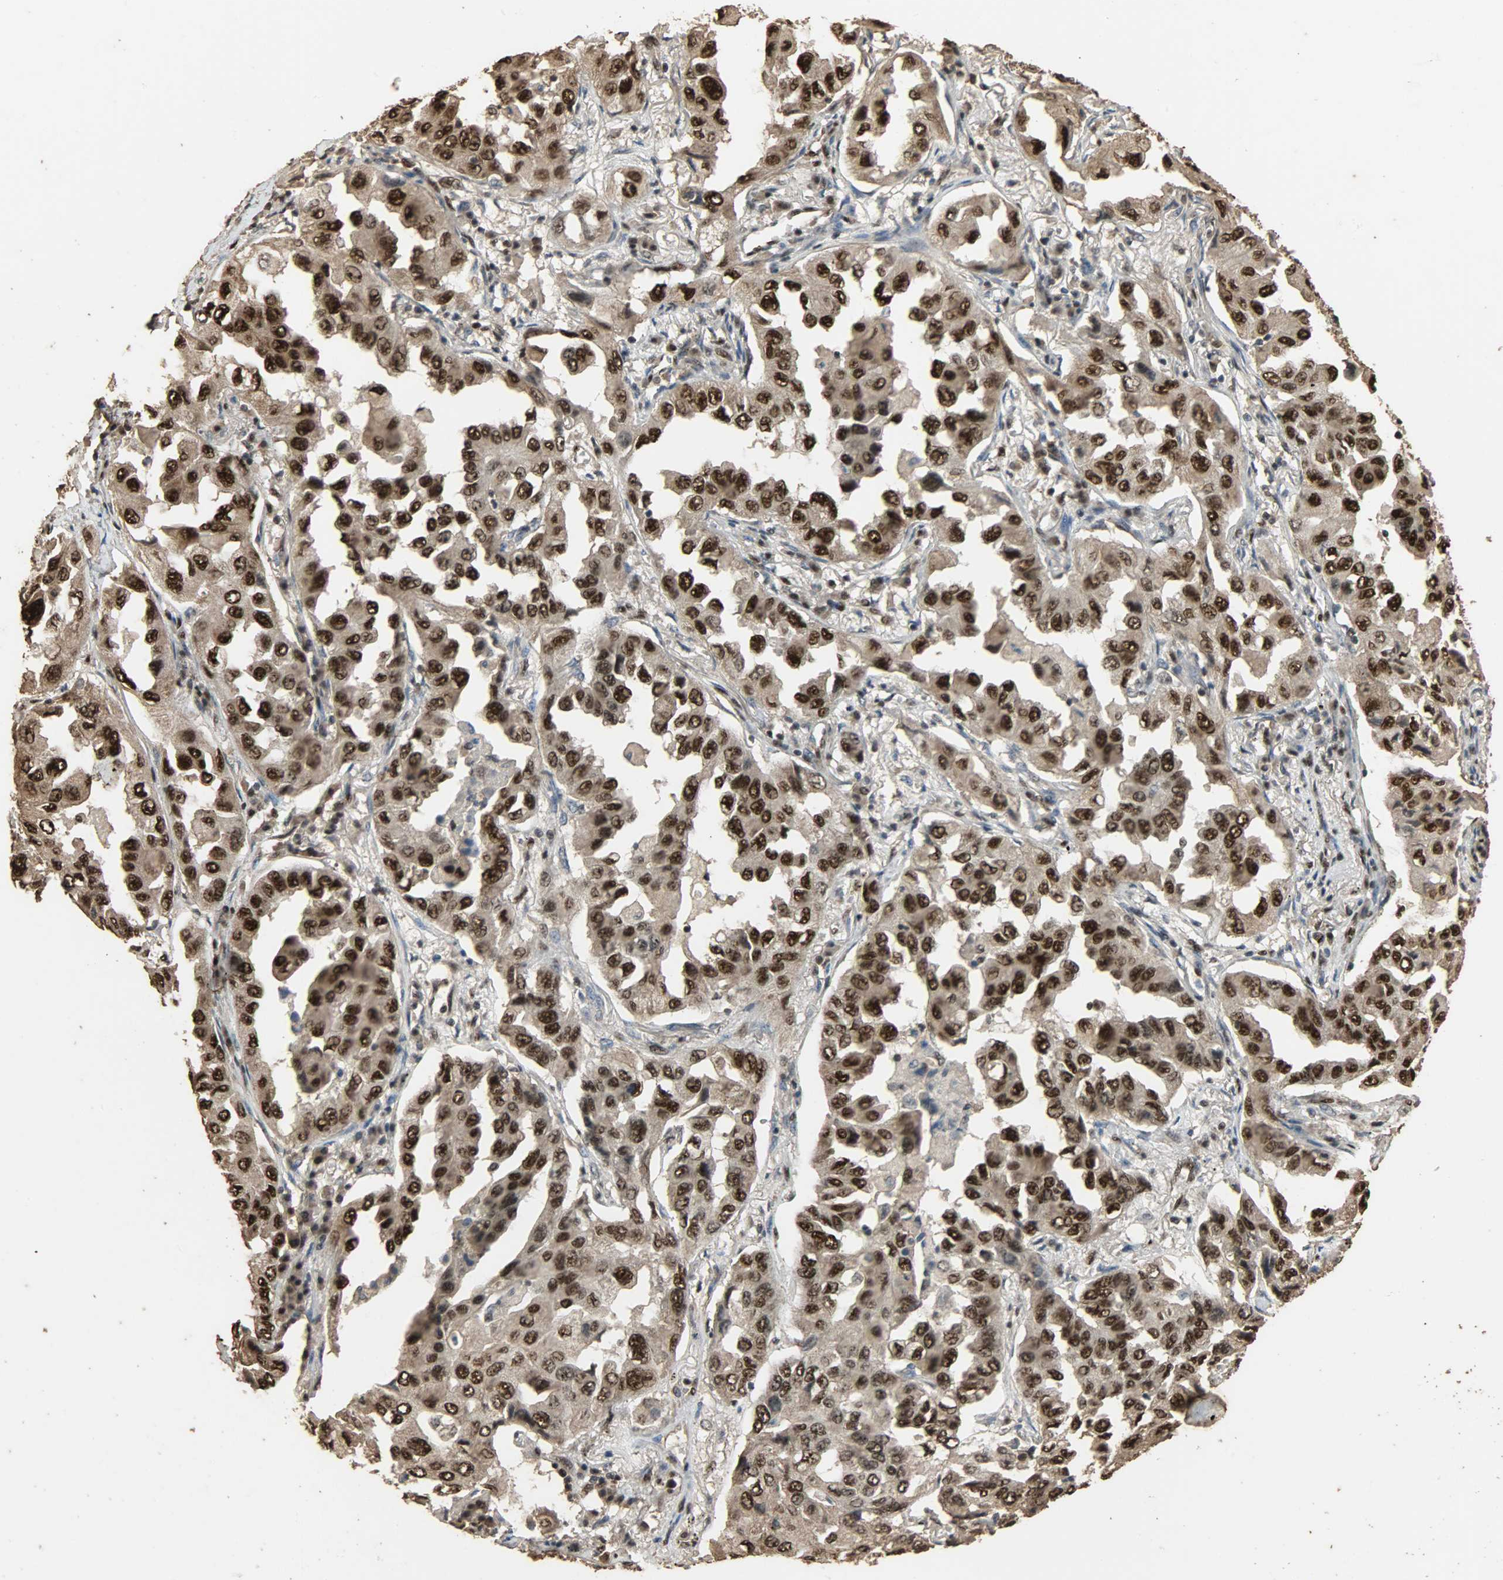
{"staining": {"intensity": "strong", "quantity": ">75%", "location": "cytoplasmic/membranous,nuclear"}, "tissue": "lung cancer", "cell_type": "Tumor cells", "image_type": "cancer", "snomed": [{"axis": "morphology", "description": "Adenocarcinoma, NOS"}, {"axis": "topography", "description": "Lung"}], "caption": "Protein expression by immunohistochemistry (IHC) exhibits strong cytoplasmic/membranous and nuclear expression in approximately >75% of tumor cells in lung cancer (adenocarcinoma).", "gene": "CCNT2", "patient": {"sex": "female", "age": 65}}